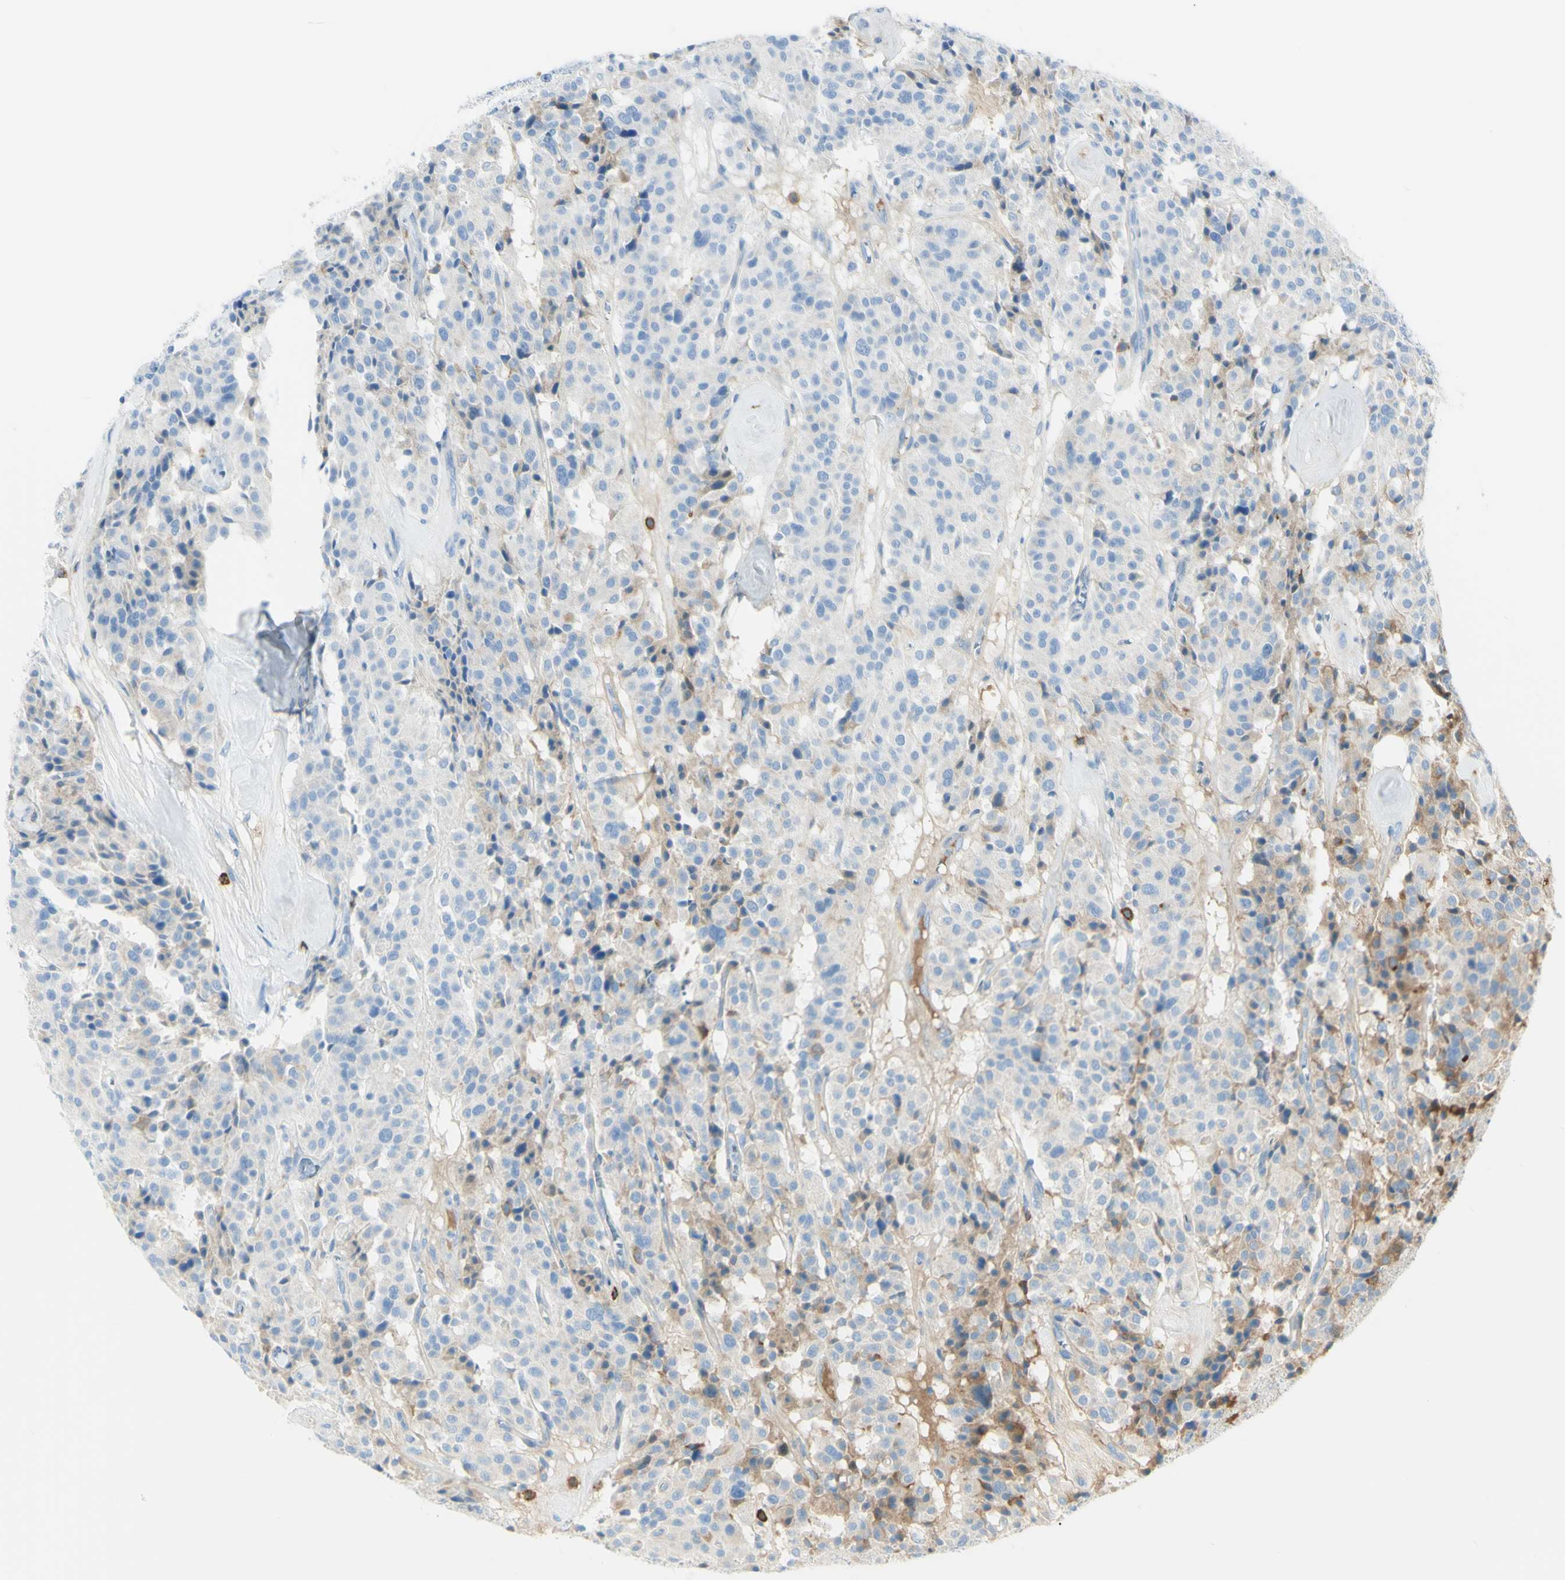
{"staining": {"intensity": "weak", "quantity": "25%-75%", "location": "cytoplasmic/membranous"}, "tissue": "carcinoid", "cell_type": "Tumor cells", "image_type": "cancer", "snomed": [{"axis": "morphology", "description": "Carcinoid, malignant, NOS"}, {"axis": "topography", "description": "Lung"}], "caption": "IHC image of human carcinoid stained for a protein (brown), which displays low levels of weak cytoplasmic/membranous expression in about 25%-75% of tumor cells.", "gene": "LETM1", "patient": {"sex": "male", "age": 30}}